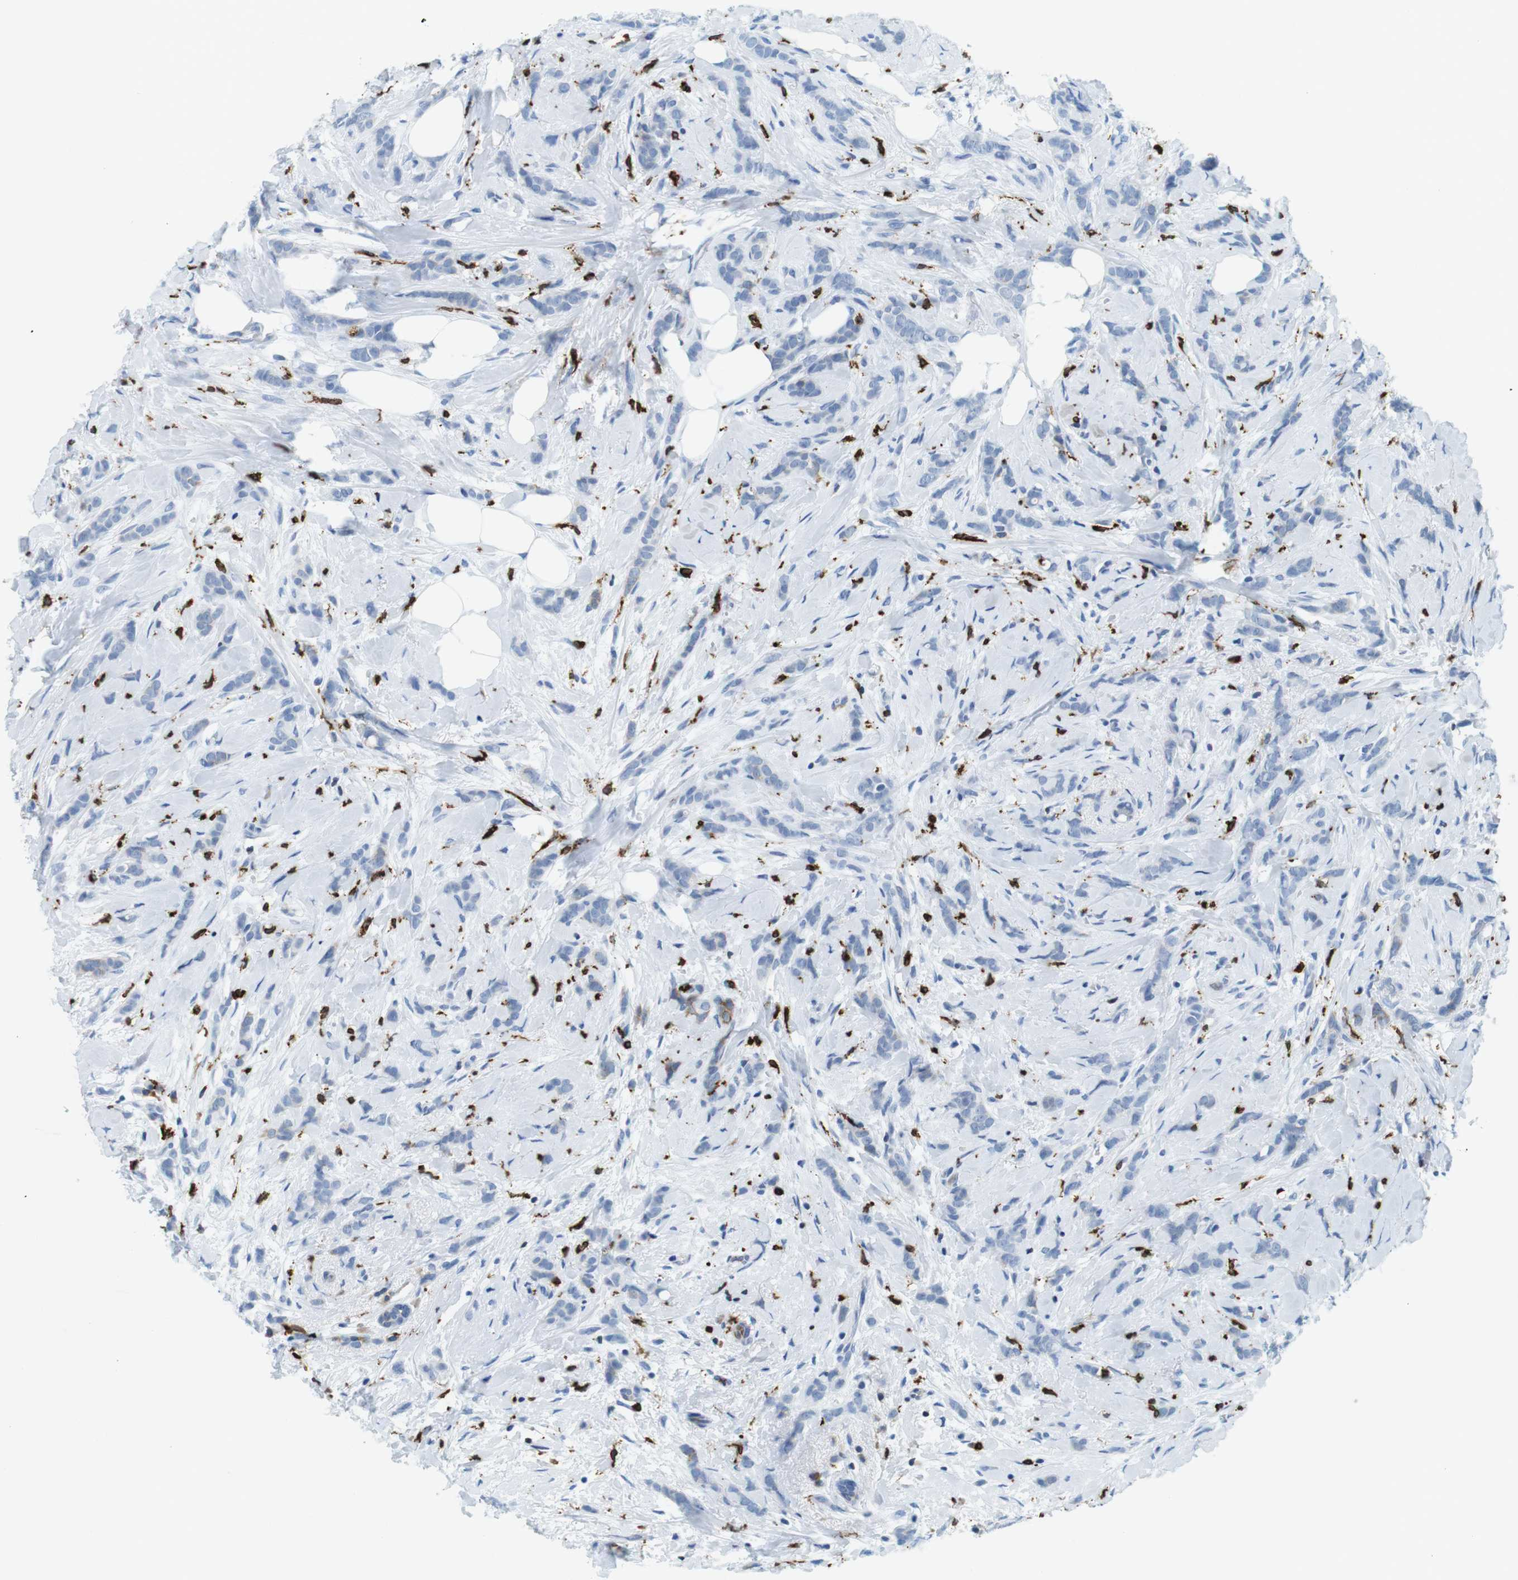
{"staining": {"intensity": "negative", "quantity": "none", "location": "none"}, "tissue": "breast cancer", "cell_type": "Tumor cells", "image_type": "cancer", "snomed": [{"axis": "morphology", "description": "Lobular carcinoma, in situ"}, {"axis": "morphology", "description": "Lobular carcinoma"}, {"axis": "topography", "description": "Breast"}], "caption": "Photomicrograph shows no significant protein staining in tumor cells of lobular carcinoma in situ (breast).", "gene": "CIITA", "patient": {"sex": "female", "age": 41}}